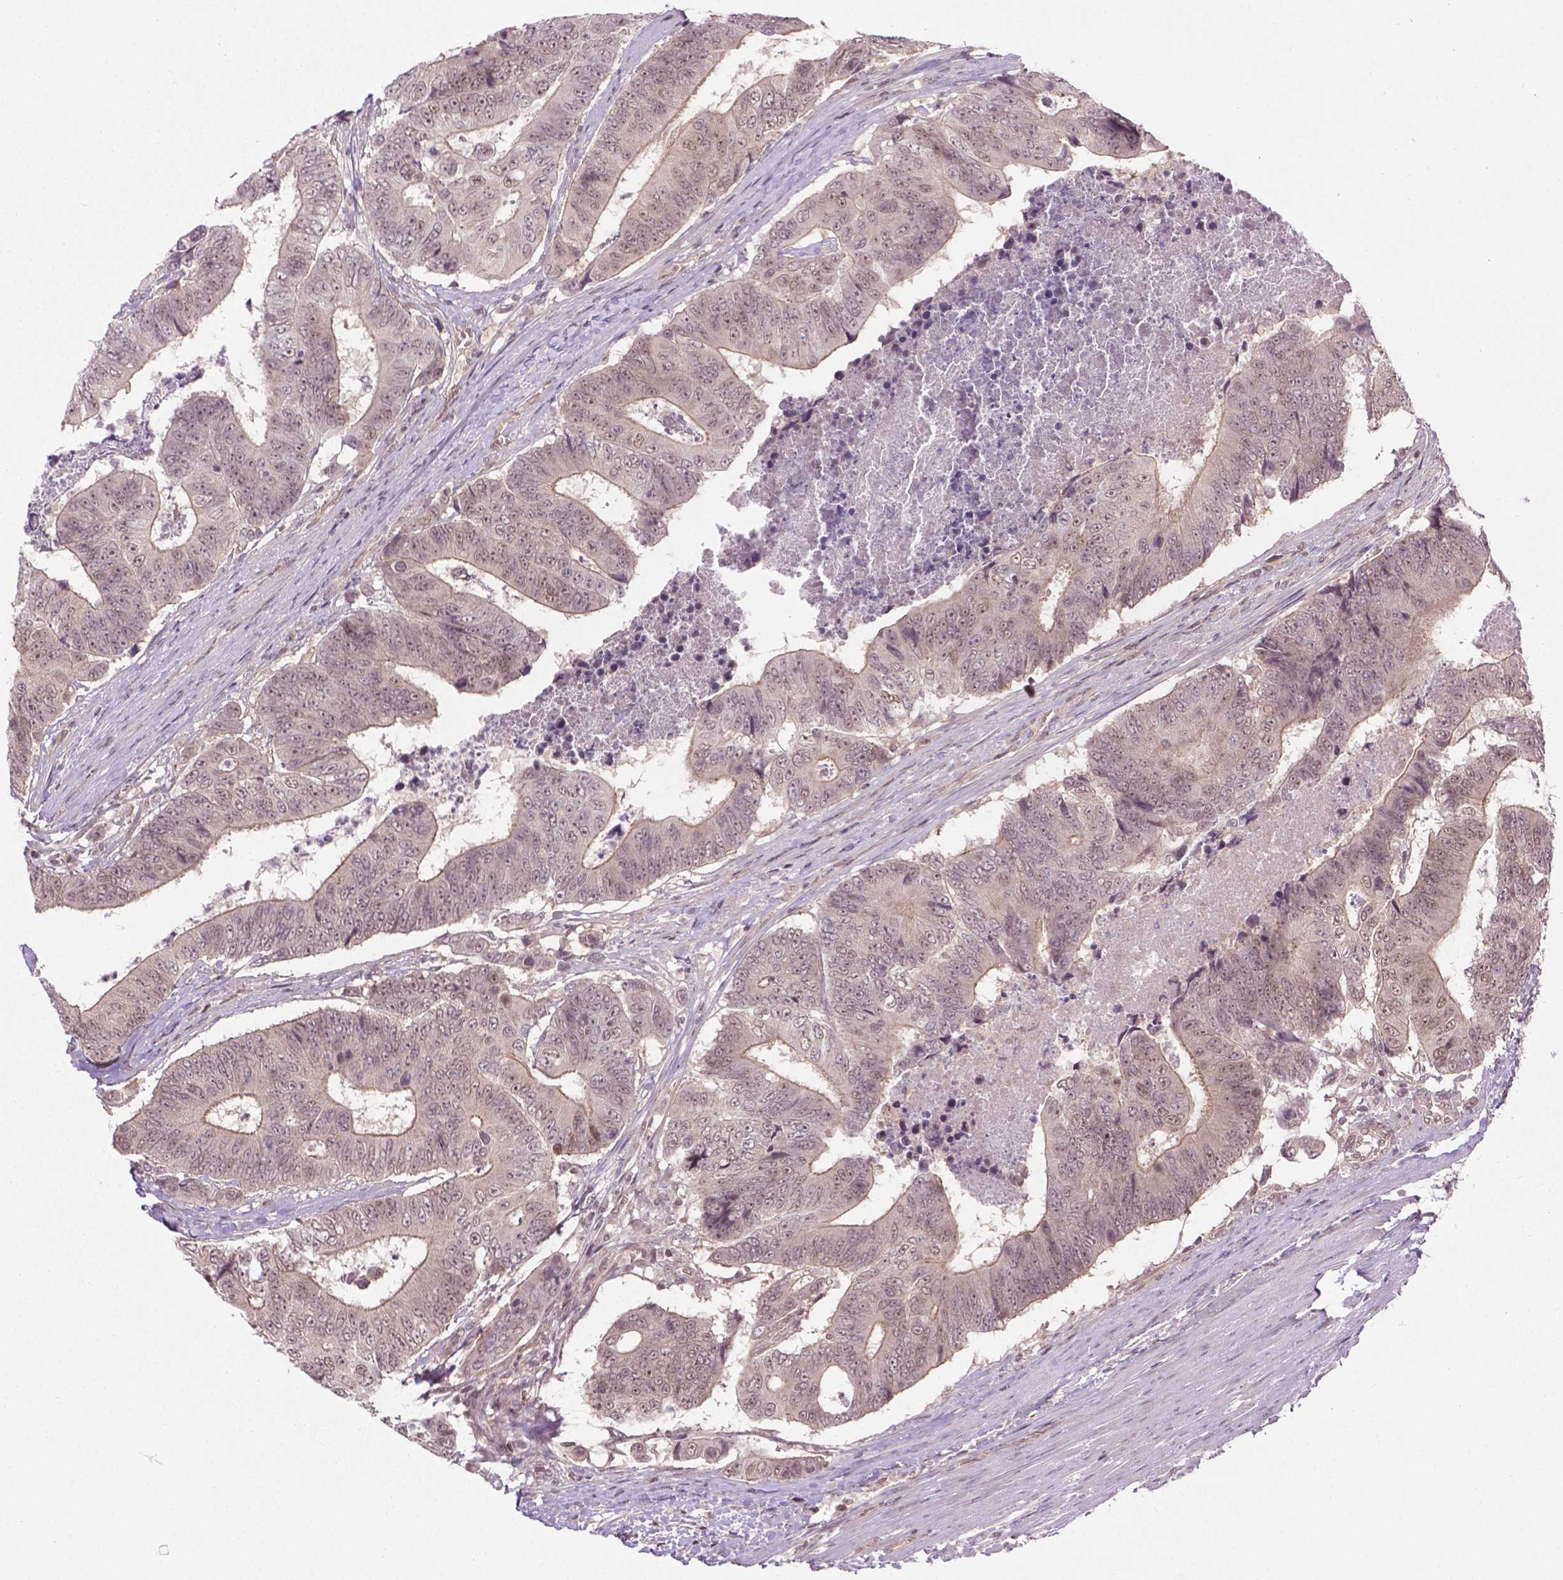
{"staining": {"intensity": "moderate", "quantity": ">75%", "location": "cytoplasmic/membranous,nuclear"}, "tissue": "colorectal cancer", "cell_type": "Tumor cells", "image_type": "cancer", "snomed": [{"axis": "morphology", "description": "Adenocarcinoma, NOS"}, {"axis": "topography", "description": "Colon"}], "caption": "A brown stain shows moderate cytoplasmic/membranous and nuclear expression of a protein in human colorectal adenocarcinoma tumor cells.", "gene": "ANKRD54", "patient": {"sex": "female", "age": 48}}